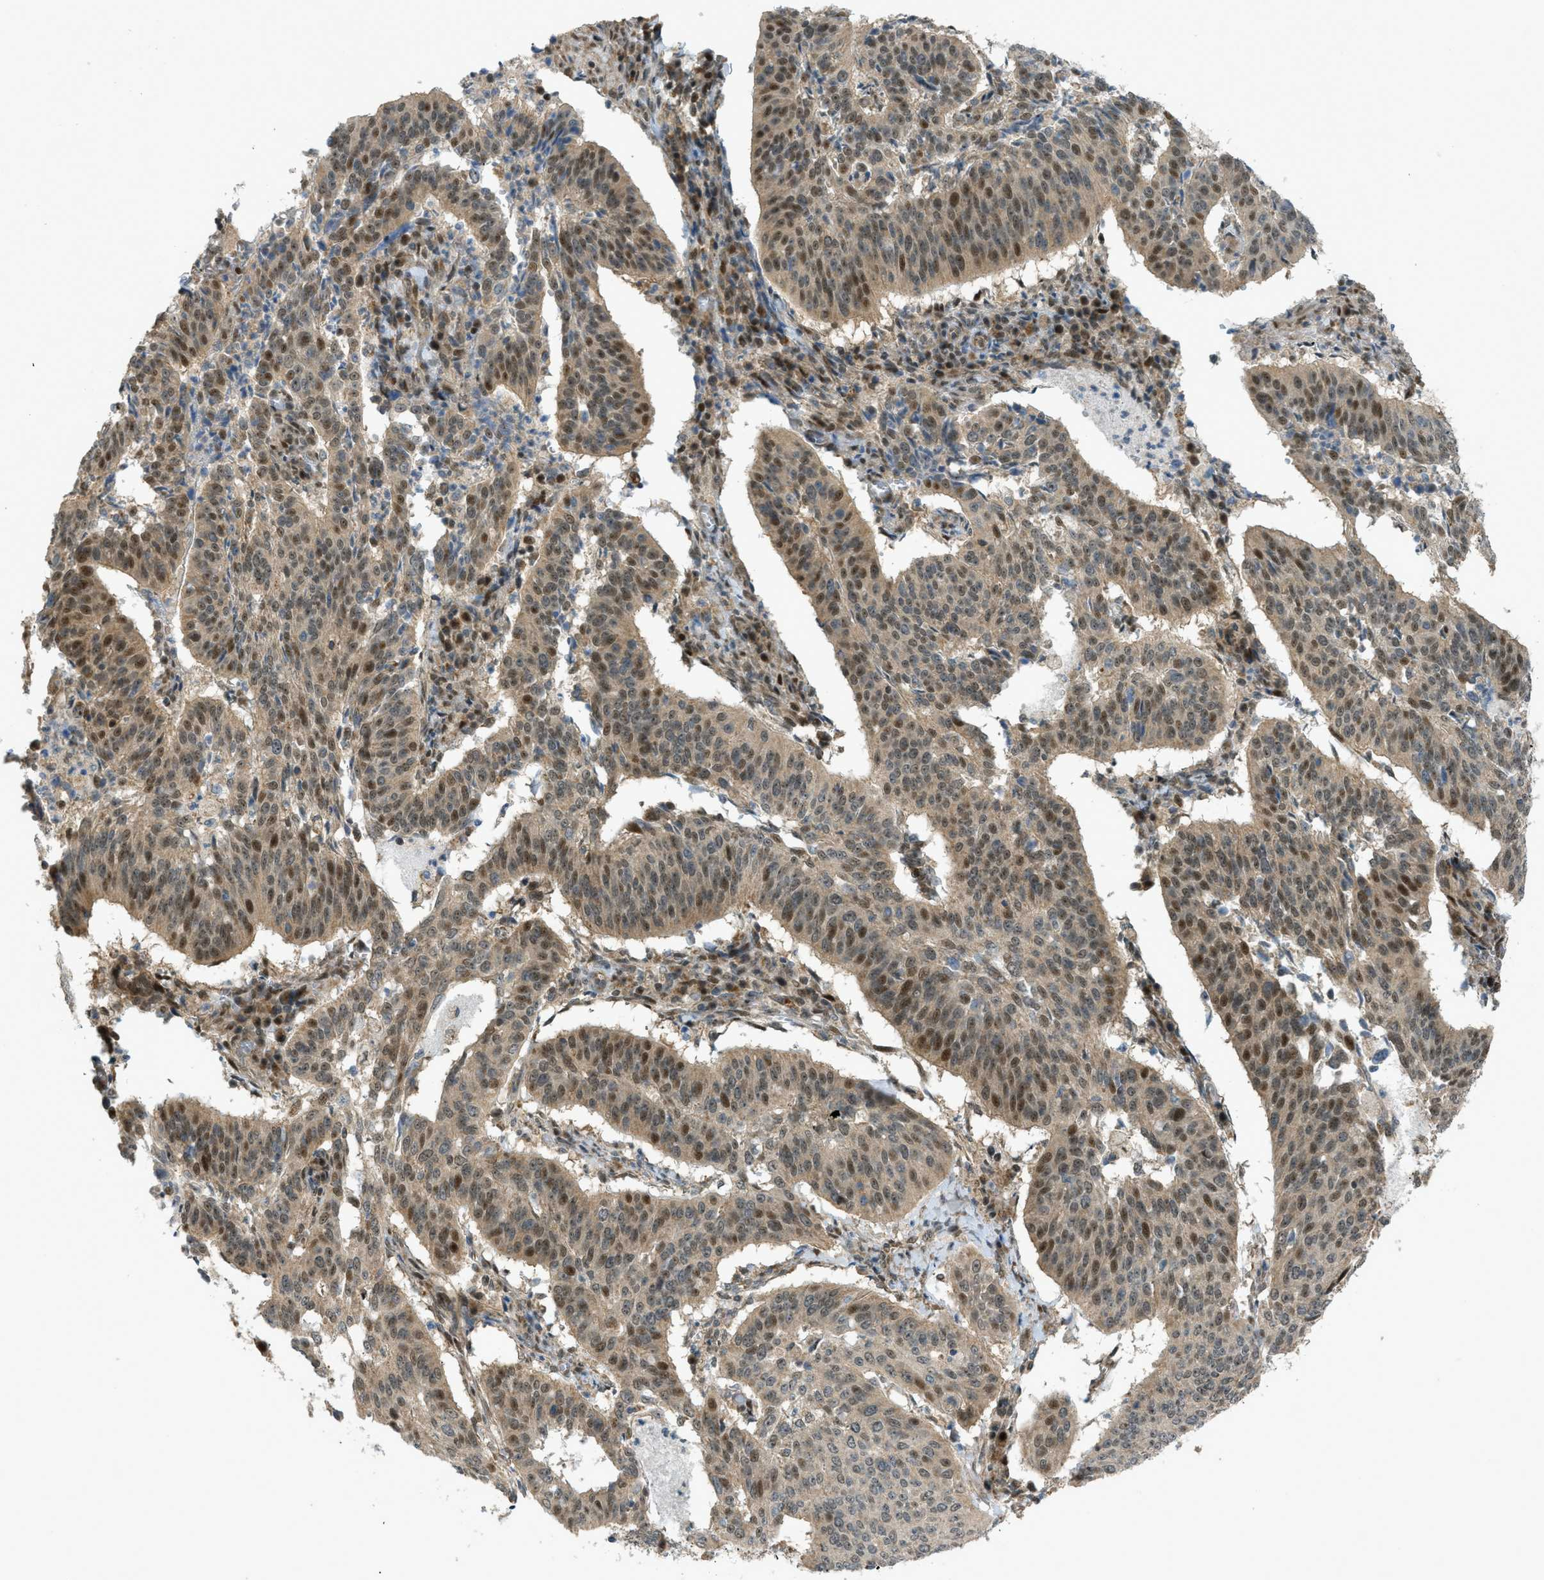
{"staining": {"intensity": "moderate", "quantity": ">75%", "location": "cytoplasmic/membranous,nuclear"}, "tissue": "cervical cancer", "cell_type": "Tumor cells", "image_type": "cancer", "snomed": [{"axis": "morphology", "description": "Normal tissue, NOS"}, {"axis": "morphology", "description": "Squamous cell carcinoma, NOS"}, {"axis": "topography", "description": "Cervix"}], "caption": "Tumor cells demonstrate medium levels of moderate cytoplasmic/membranous and nuclear expression in approximately >75% of cells in human squamous cell carcinoma (cervical). The protein is shown in brown color, while the nuclei are stained blue.", "gene": "CCDC186", "patient": {"sex": "female", "age": 39}}